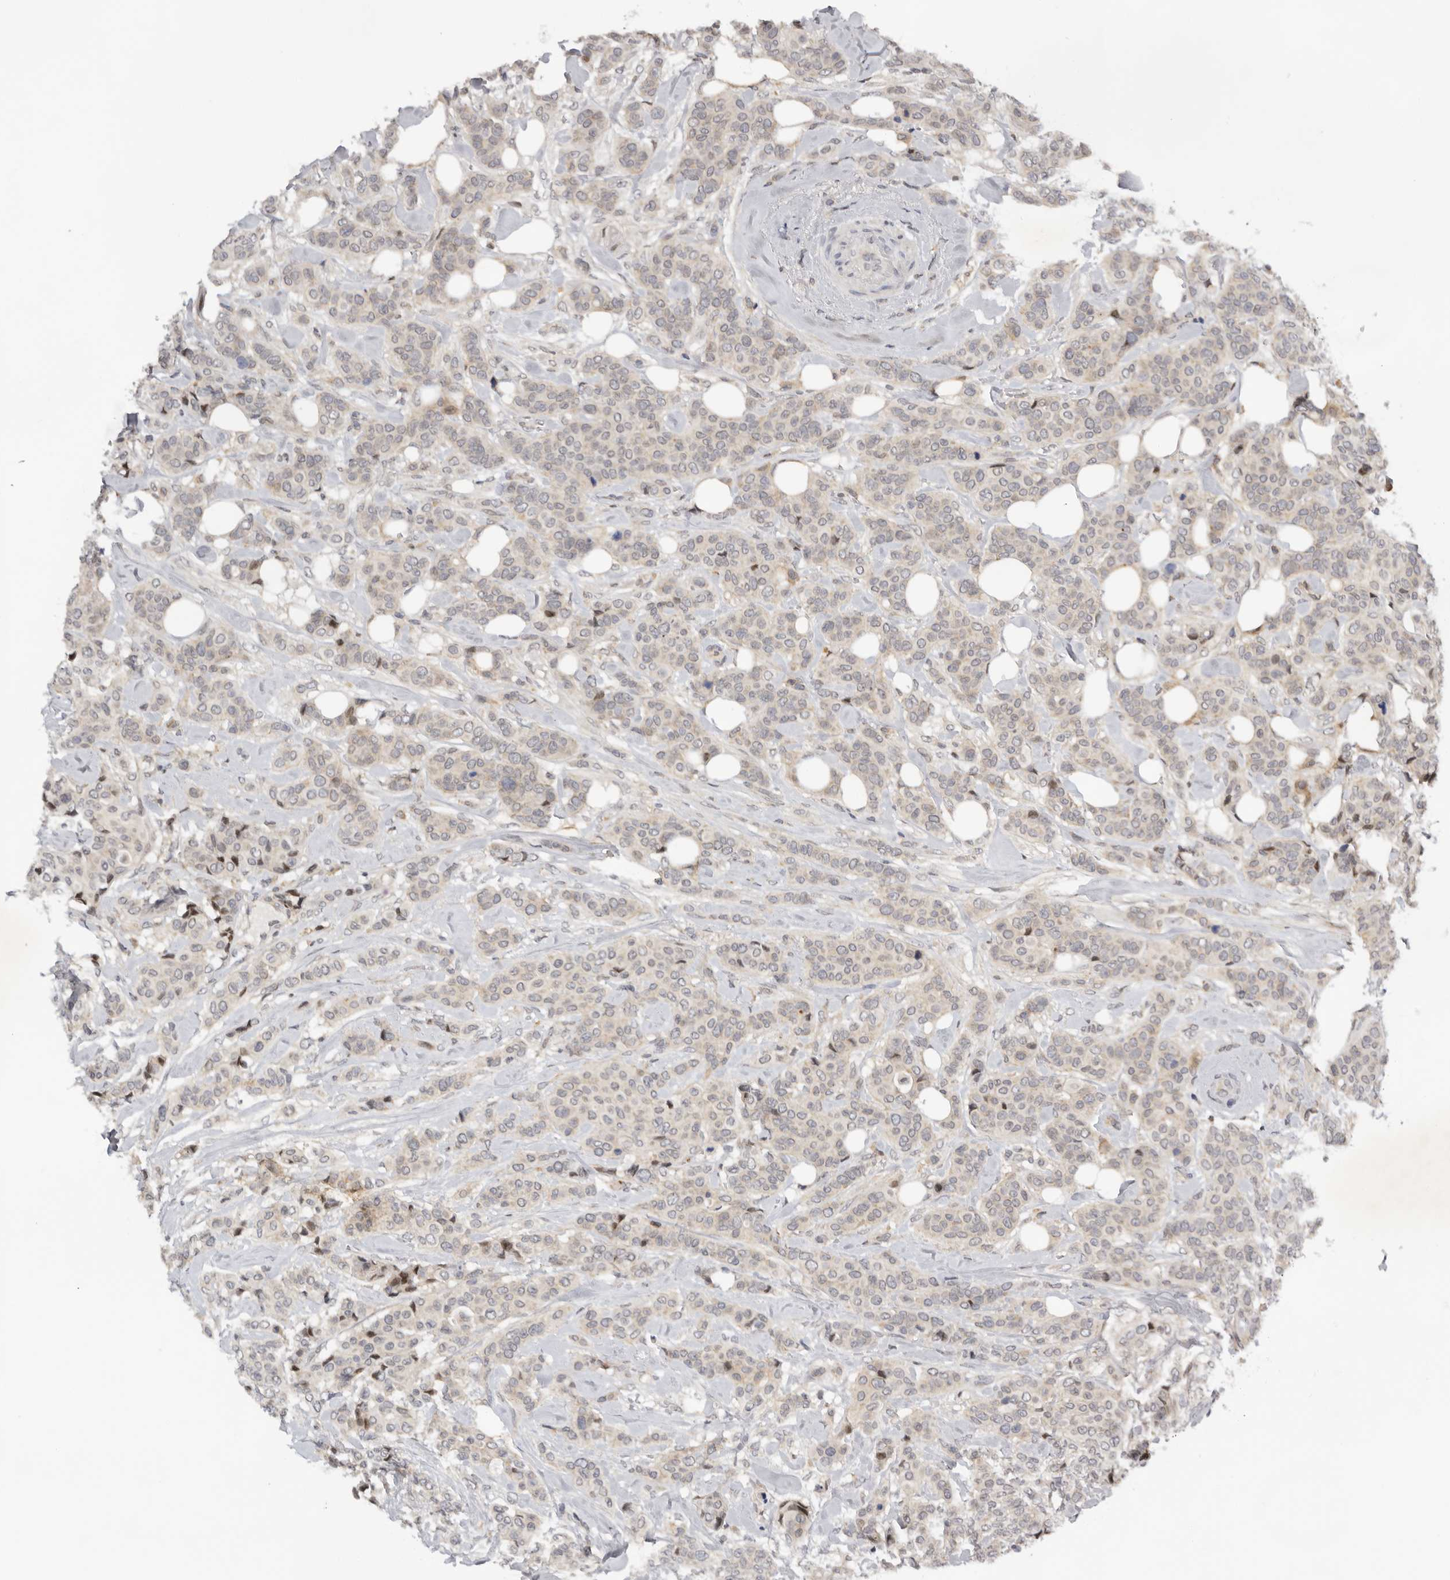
{"staining": {"intensity": "negative", "quantity": "none", "location": "none"}, "tissue": "breast cancer", "cell_type": "Tumor cells", "image_type": "cancer", "snomed": [{"axis": "morphology", "description": "Lobular carcinoma"}, {"axis": "topography", "description": "Breast"}], "caption": "Tumor cells show no significant staining in breast cancer.", "gene": "KIF2B", "patient": {"sex": "female", "age": 51}}